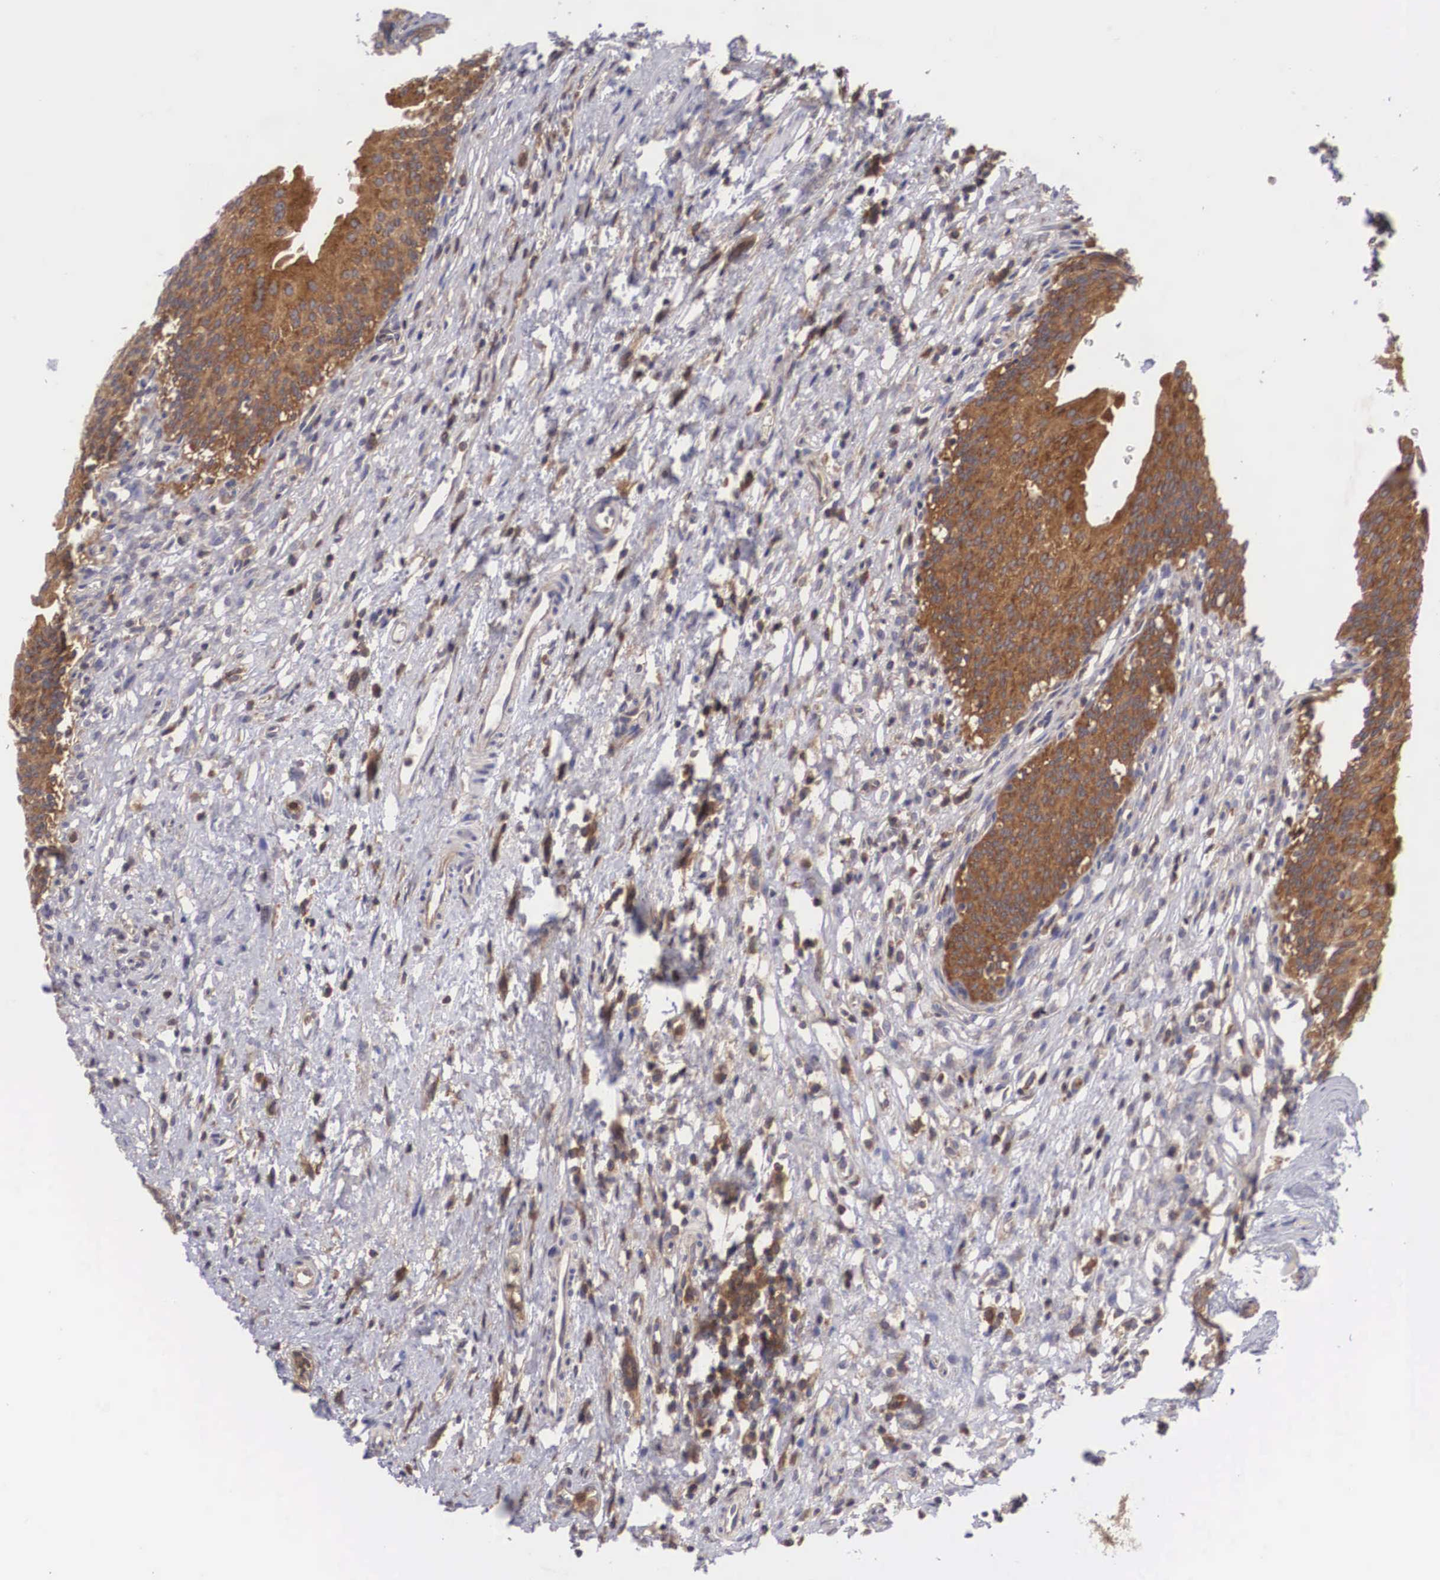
{"staining": {"intensity": "strong", "quantity": ">75%", "location": "cytoplasmic/membranous"}, "tissue": "urinary bladder", "cell_type": "Urothelial cells", "image_type": "normal", "snomed": [{"axis": "morphology", "description": "Normal tissue, NOS"}, {"axis": "morphology", "description": "Urothelial carcinoma, Low grade"}, {"axis": "topography", "description": "Smooth muscle"}, {"axis": "topography", "description": "Urinary bladder"}], "caption": "Immunohistochemistry (IHC) of benign human urinary bladder demonstrates high levels of strong cytoplasmic/membranous expression in about >75% of urothelial cells.", "gene": "GRIPAP1", "patient": {"sex": "male", "age": 60}}